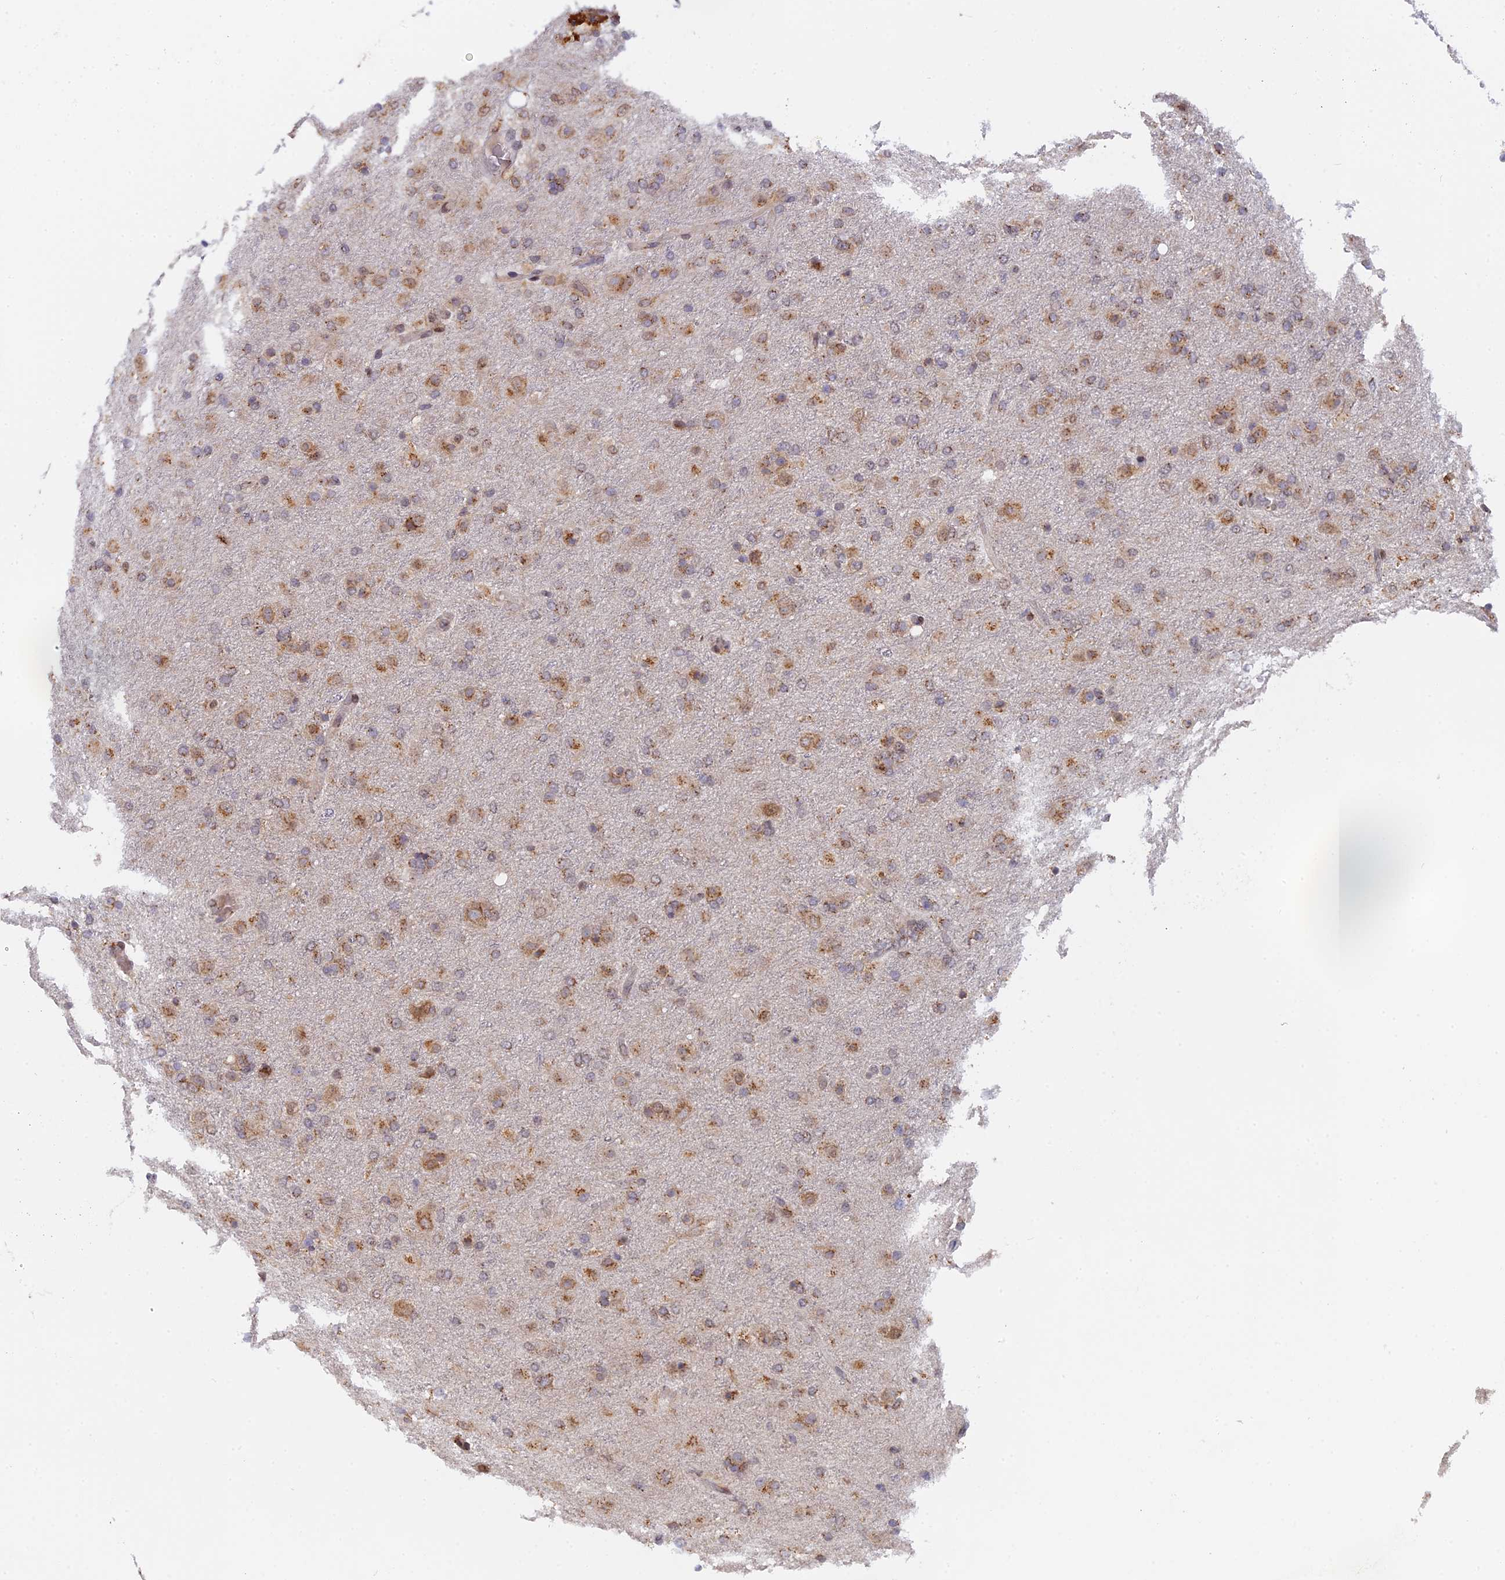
{"staining": {"intensity": "moderate", "quantity": ">75%", "location": "cytoplasmic/membranous"}, "tissue": "glioma", "cell_type": "Tumor cells", "image_type": "cancer", "snomed": [{"axis": "morphology", "description": "Glioma, malignant, Low grade"}, {"axis": "topography", "description": "Brain"}], "caption": "Malignant glioma (low-grade) was stained to show a protein in brown. There is medium levels of moderate cytoplasmic/membranous positivity in approximately >75% of tumor cells.", "gene": "SNX17", "patient": {"sex": "male", "age": 65}}